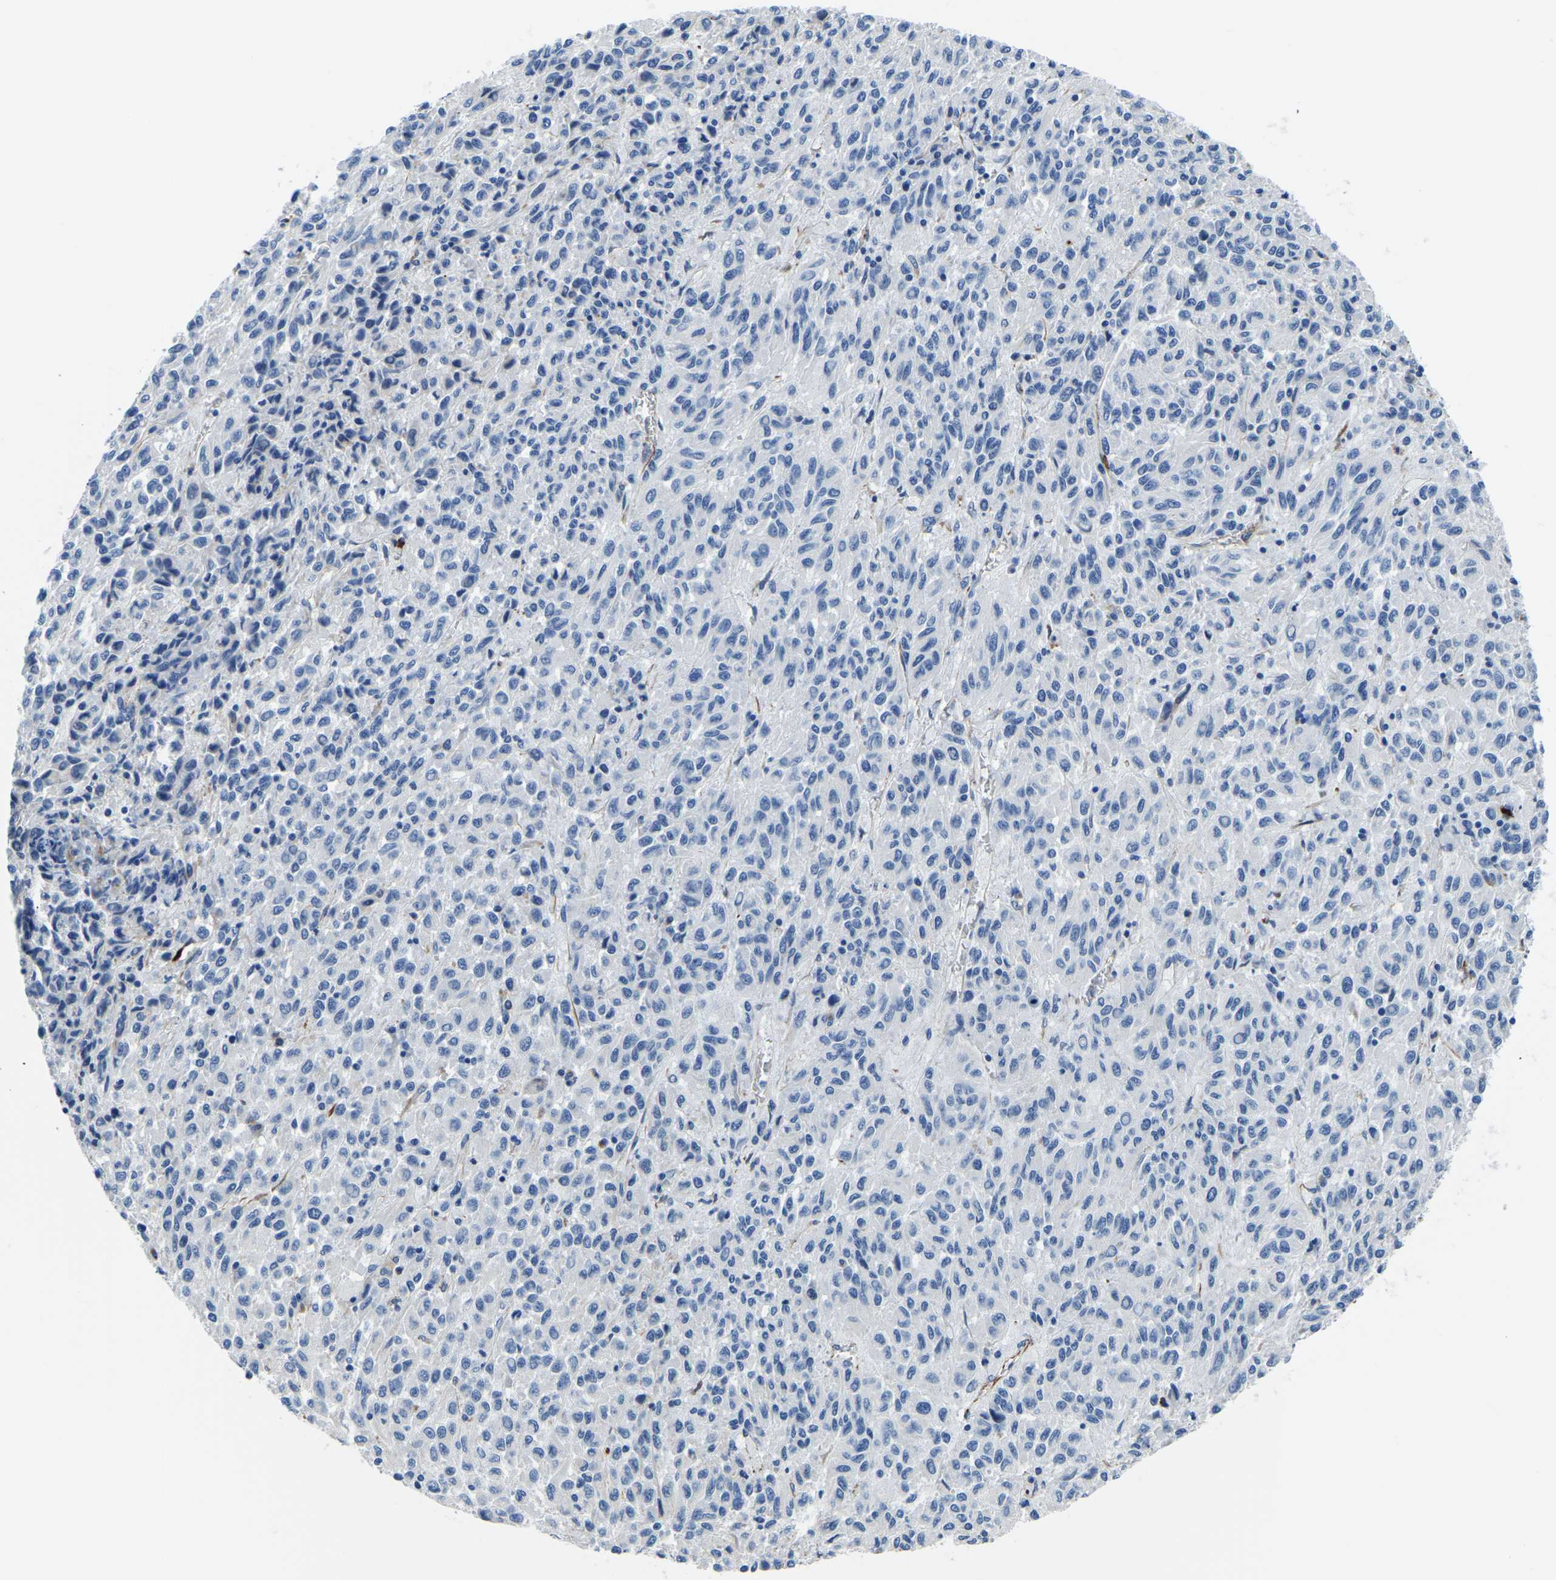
{"staining": {"intensity": "negative", "quantity": "none", "location": "none"}, "tissue": "melanoma", "cell_type": "Tumor cells", "image_type": "cancer", "snomed": [{"axis": "morphology", "description": "Malignant melanoma, Metastatic site"}, {"axis": "topography", "description": "Lung"}], "caption": "This is an immunohistochemistry image of human melanoma. There is no staining in tumor cells.", "gene": "MS4A3", "patient": {"sex": "male", "age": 64}}